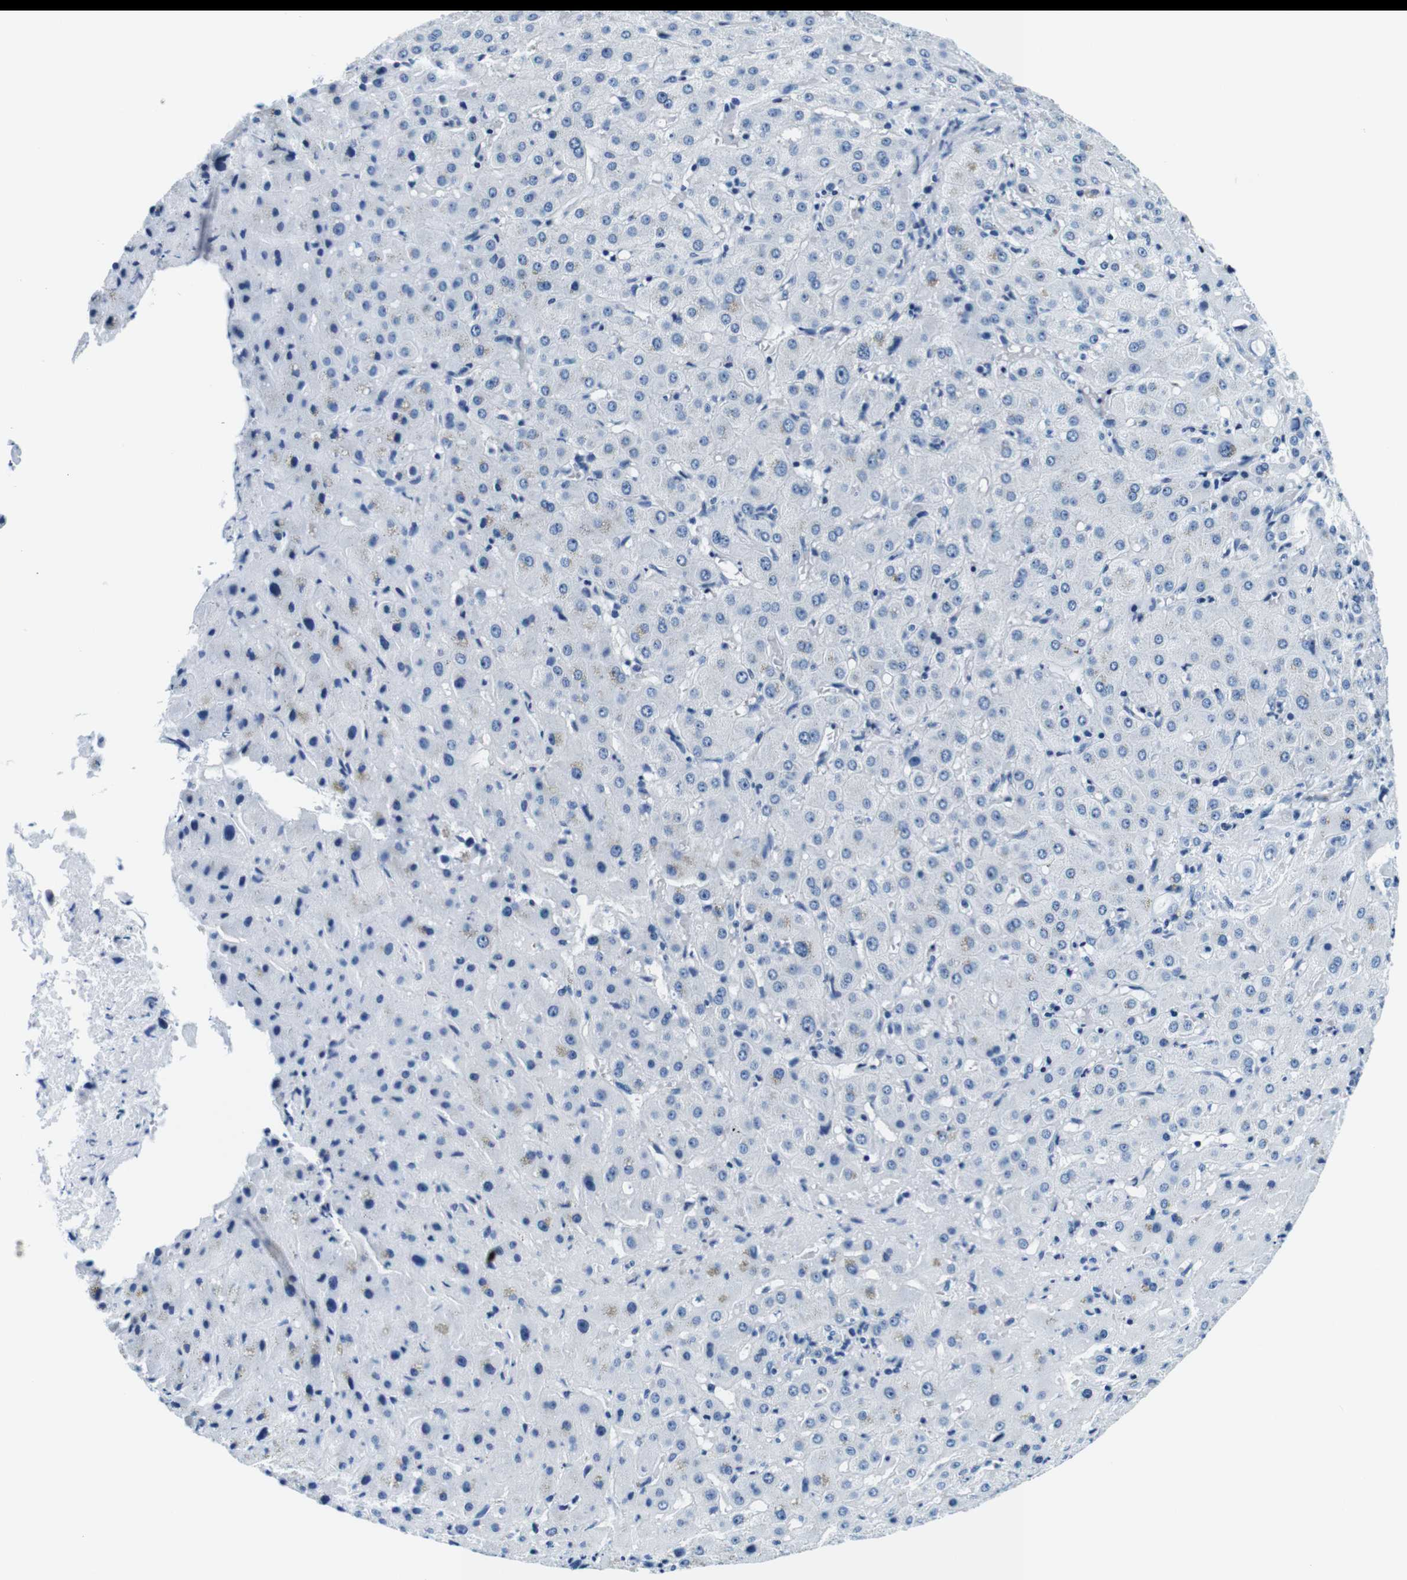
{"staining": {"intensity": "negative", "quantity": "none", "location": "none"}, "tissue": "liver cancer", "cell_type": "Tumor cells", "image_type": "cancer", "snomed": [{"axis": "morphology", "description": "Cholangiocarcinoma"}, {"axis": "topography", "description": "Liver"}], "caption": "There is no significant positivity in tumor cells of cholangiocarcinoma (liver).", "gene": "ELANE", "patient": {"sex": "female", "age": 65}}